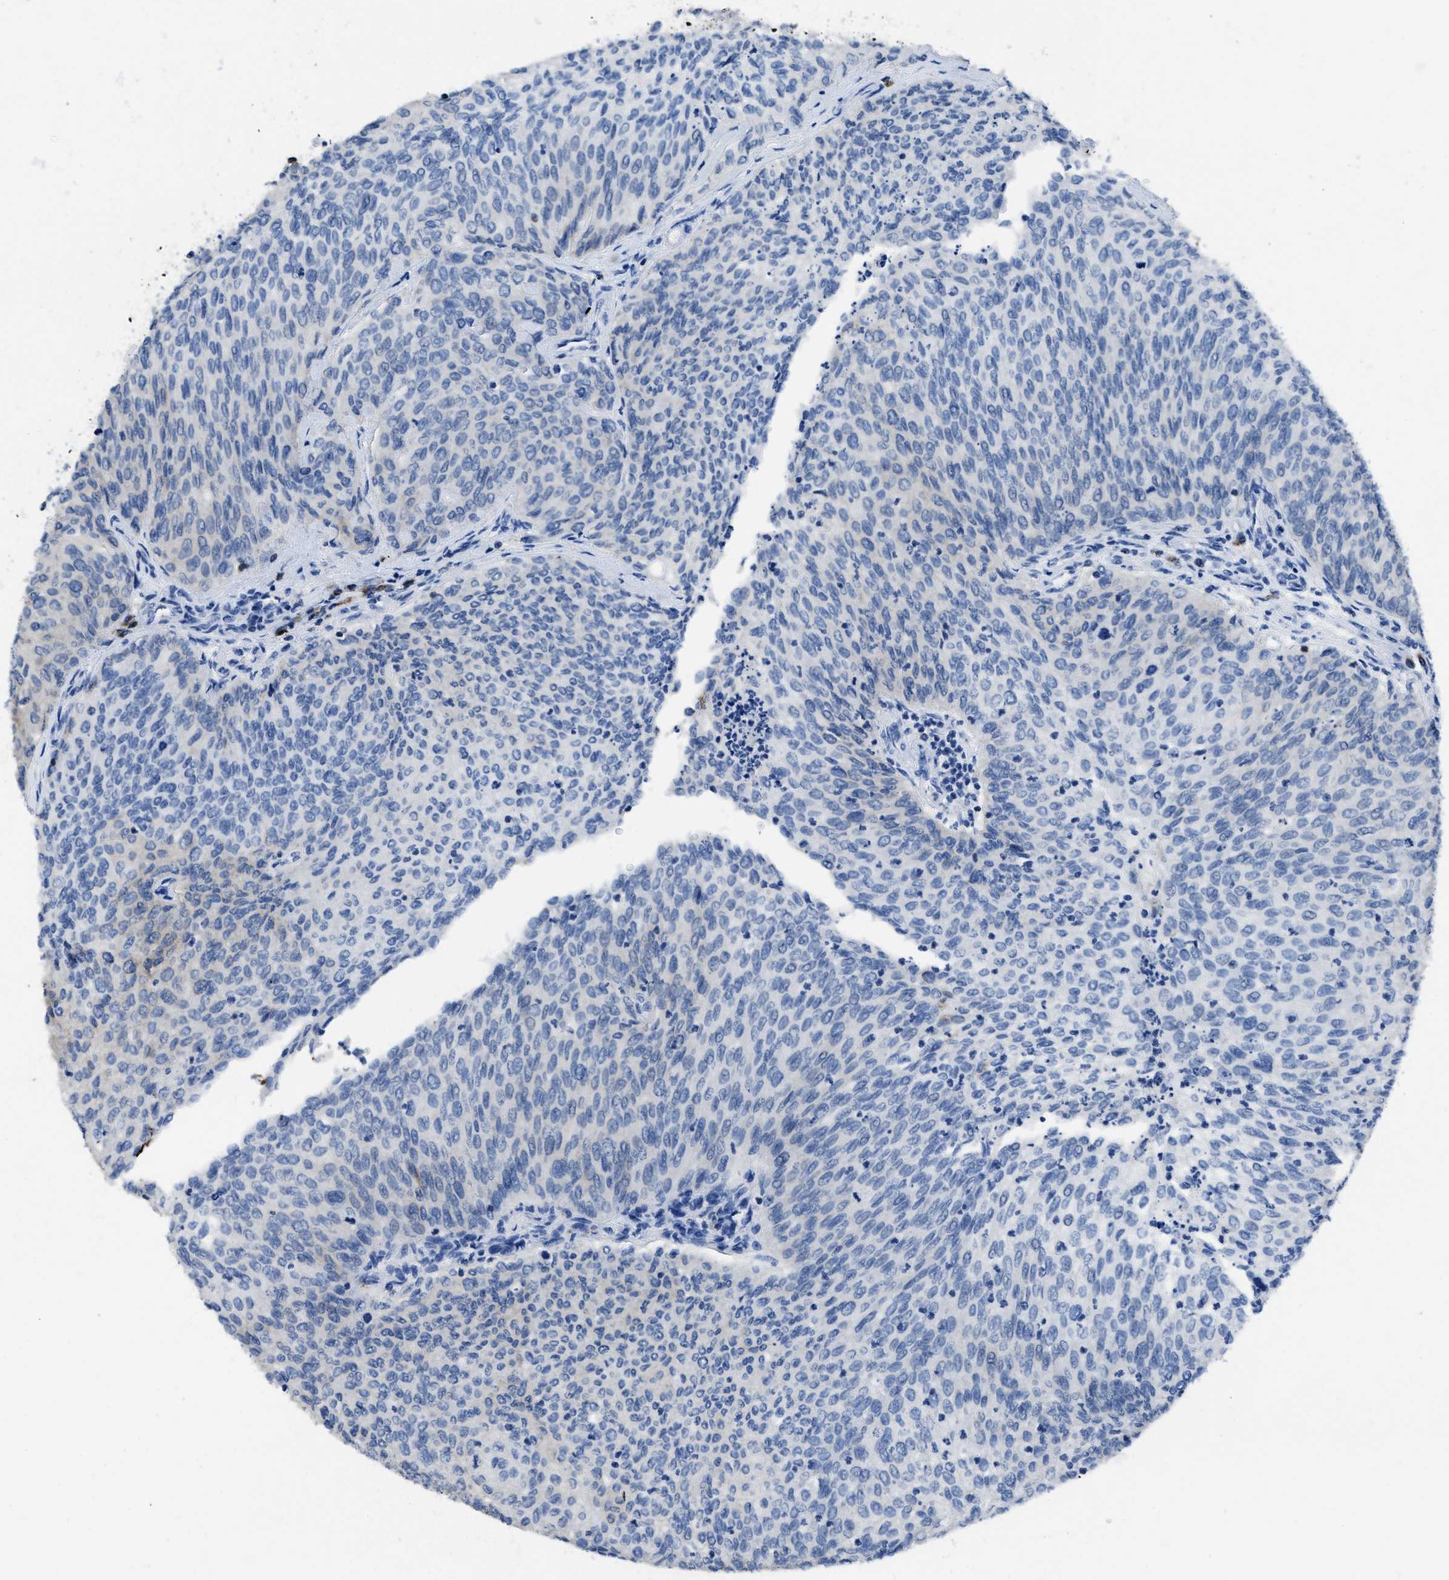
{"staining": {"intensity": "negative", "quantity": "none", "location": "none"}, "tissue": "urothelial cancer", "cell_type": "Tumor cells", "image_type": "cancer", "snomed": [{"axis": "morphology", "description": "Urothelial carcinoma, Low grade"}, {"axis": "topography", "description": "Urinary bladder"}], "caption": "There is no significant staining in tumor cells of low-grade urothelial carcinoma.", "gene": "ITGA3", "patient": {"sex": "female", "age": 79}}